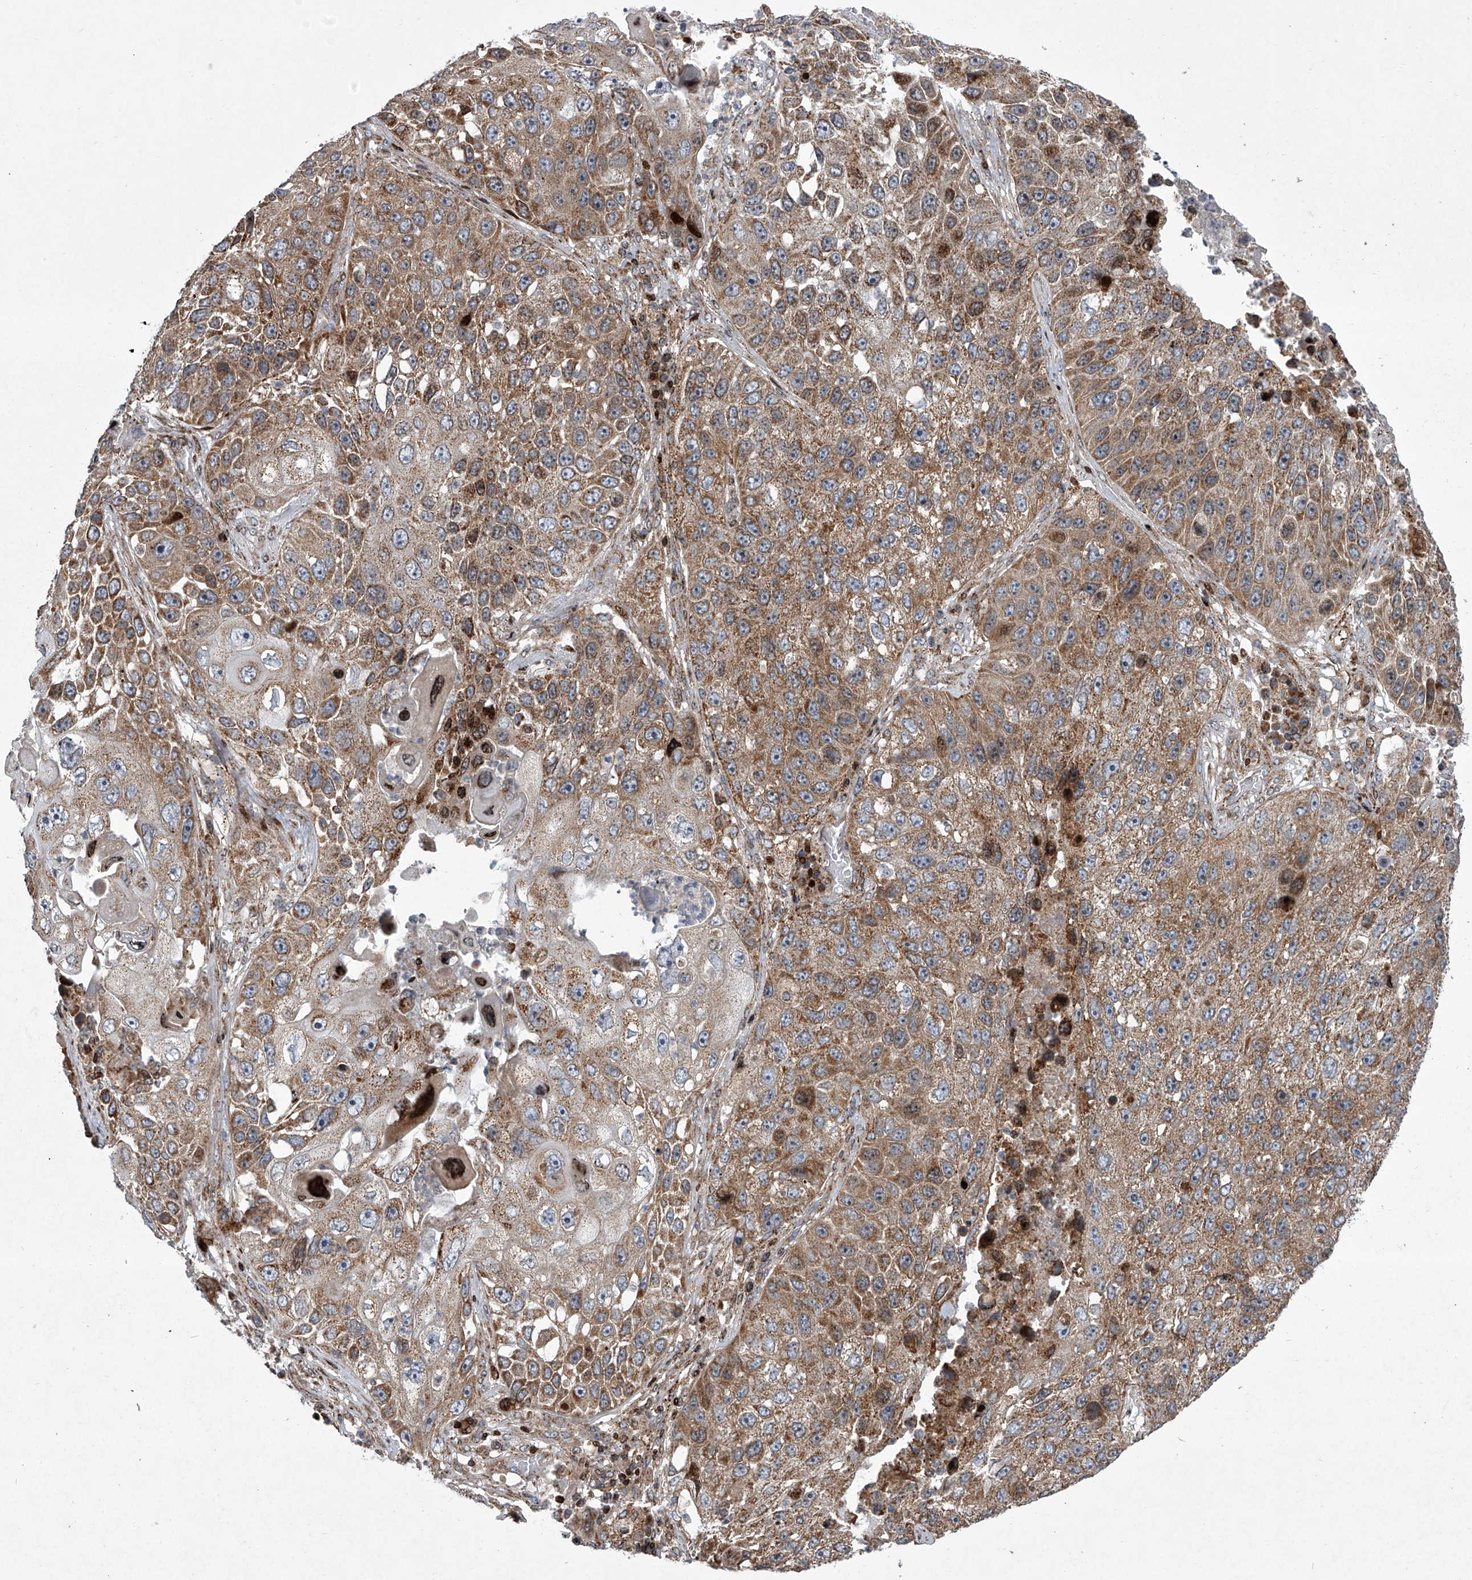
{"staining": {"intensity": "moderate", "quantity": ">75%", "location": "cytoplasmic/membranous"}, "tissue": "lung cancer", "cell_type": "Tumor cells", "image_type": "cancer", "snomed": [{"axis": "morphology", "description": "Squamous cell carcinoma, NOS"}, {"axis": "topography", "description": "Lung"}], "caption": "Moderate cytoplasmic/membranous protein staining is present in about >75% of tumor cells in lung squamous cell carcinoma.", "gene": "STRADA", "patient": {"sex": "male", "age": 61}}